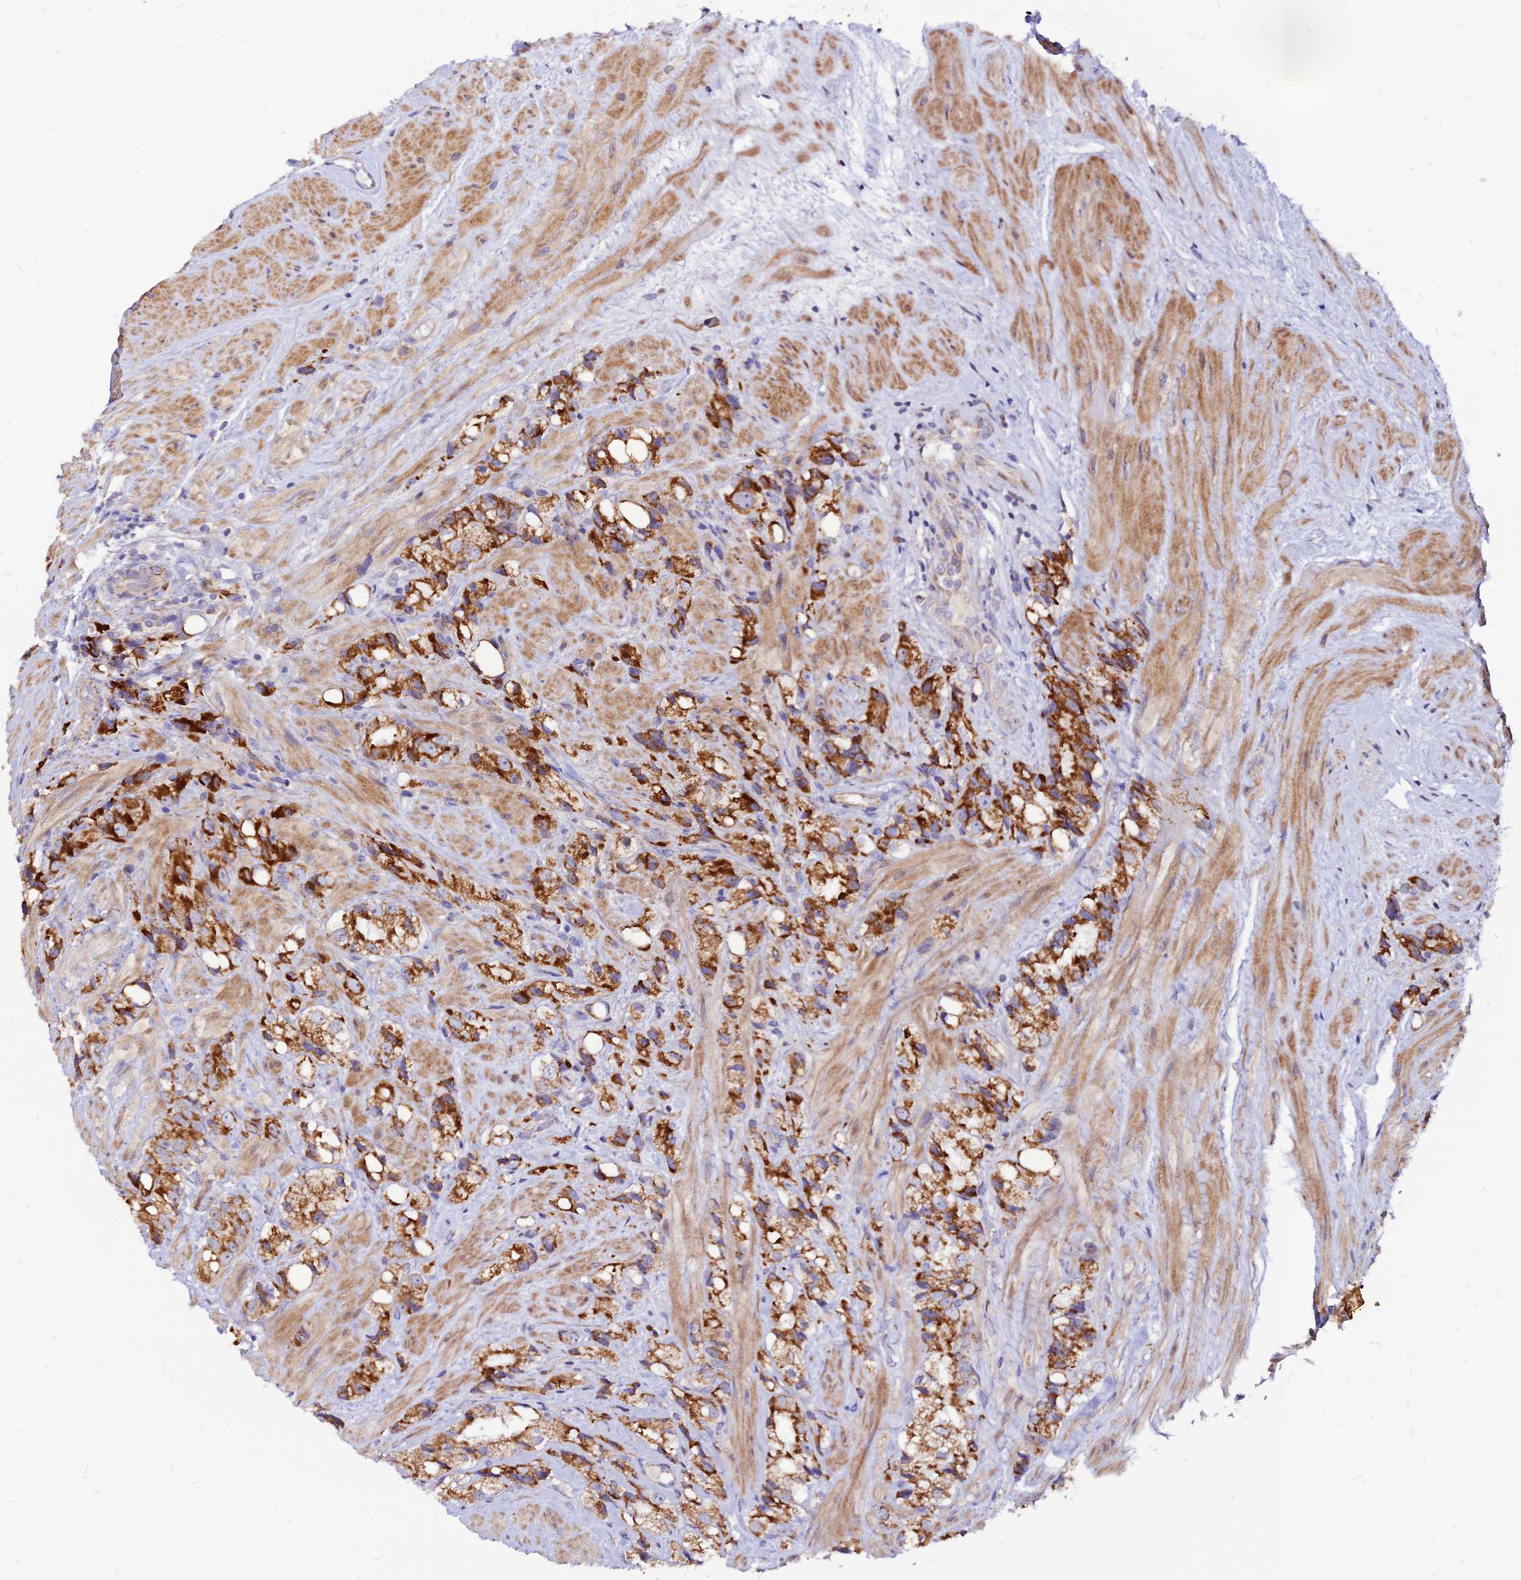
{"staining": {"intensity": "moderate", "quantity": ">75%", "location": "cytoplasmic/membranous"}, "tissue": "prostate cancer", "cell_type": "Tumor cells", "image_type": "cancer", "snomed": [{"axis": "morphology", "description": "Adenocarcinoma, NOS"}, {"axis": "topography", "description": "Prostate"}], "caption": "IHC (DAB (3,3'-diaminobenzidine)) staining of prostate adenocarcinoma demonstrates moderate cytoplasmic/membranous protein expression in about >75% of tumor cells.", "gene": "ECI1", "patient": {"sex": "male", "age": 79}}